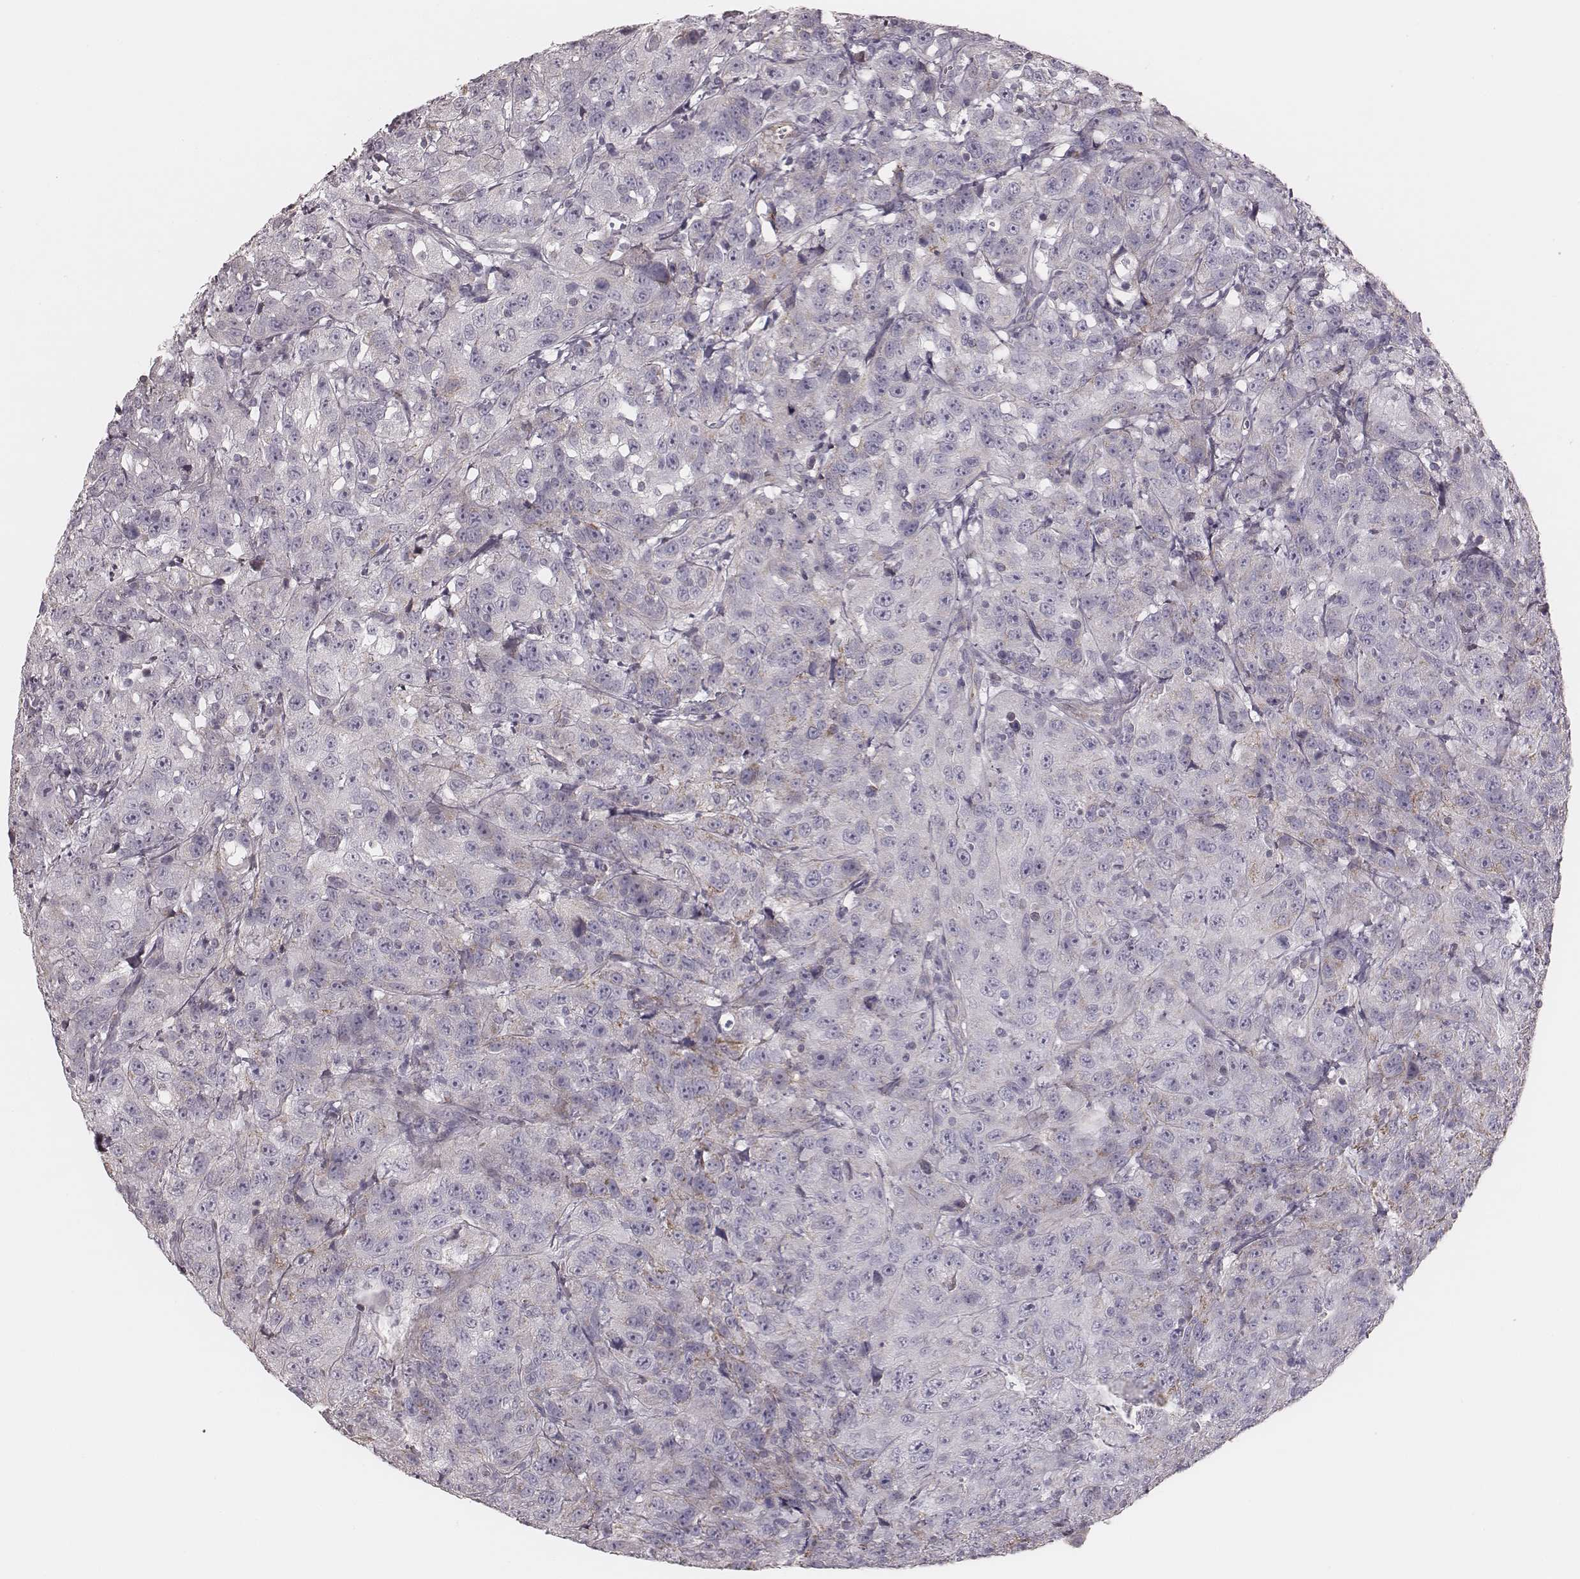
{"staining": {"intensity": "negative", "quantity": "none", "location": "none"}, "tissue": "urothelial cancer", "cell_type": "Tumor cells", "image_type": "cancer", "snomed": [{"axis": "morphology", "description": "Urothelial carcinoma, NOS"}, {"axis": "morphology", "description": "Urothelial carcinoma, High grade"}, {"axis": "topography", "description": "Urinary bladder"}], "caption": "Human urothelial cancer stained for a protein using immunohistochemistry displays no positivity in tumor cells.", "gene": "KIF5C", "patient": {"sex": "female", "age": 73}}